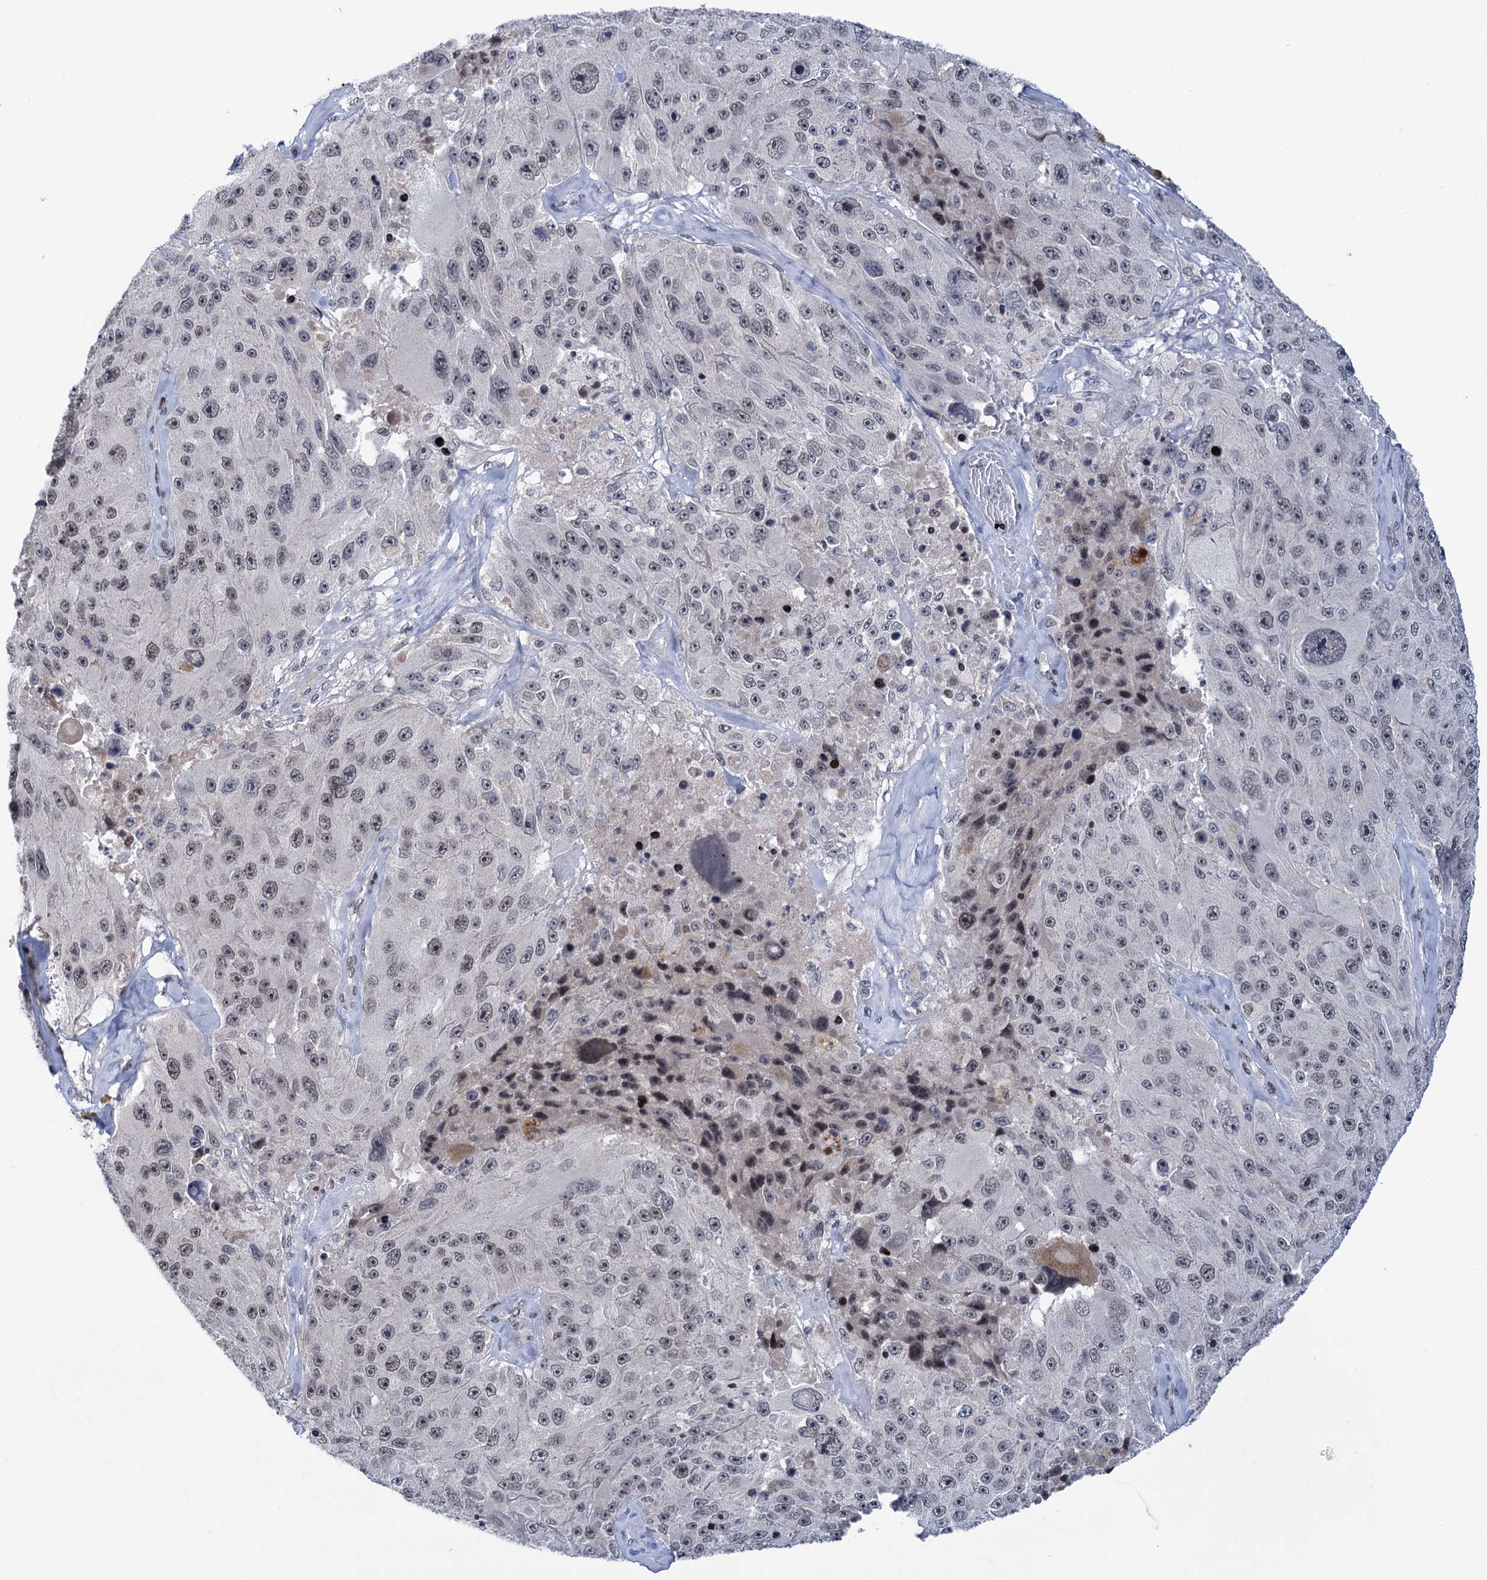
{"staining": {"intensity": "moderate", "quantity": "25%-75%", "location": "nuclear"}, "tissue": "melanoma", "cell_type": "Tumor cells", "image_type": "cancer", "snomed": [{"axis": "morphology", "description": "Malignant melanoma, Metastatic site"}, {"axis": "topography", "description": "Lymph node"}], "caption": "Melanoma was stained to show a protein in brown. There is medium levels of moderate nuclear expression in about 25%-75% of tumor cells.", "gene": "ZCCHC10", "patient": {"sex": "male", "age": 62}}